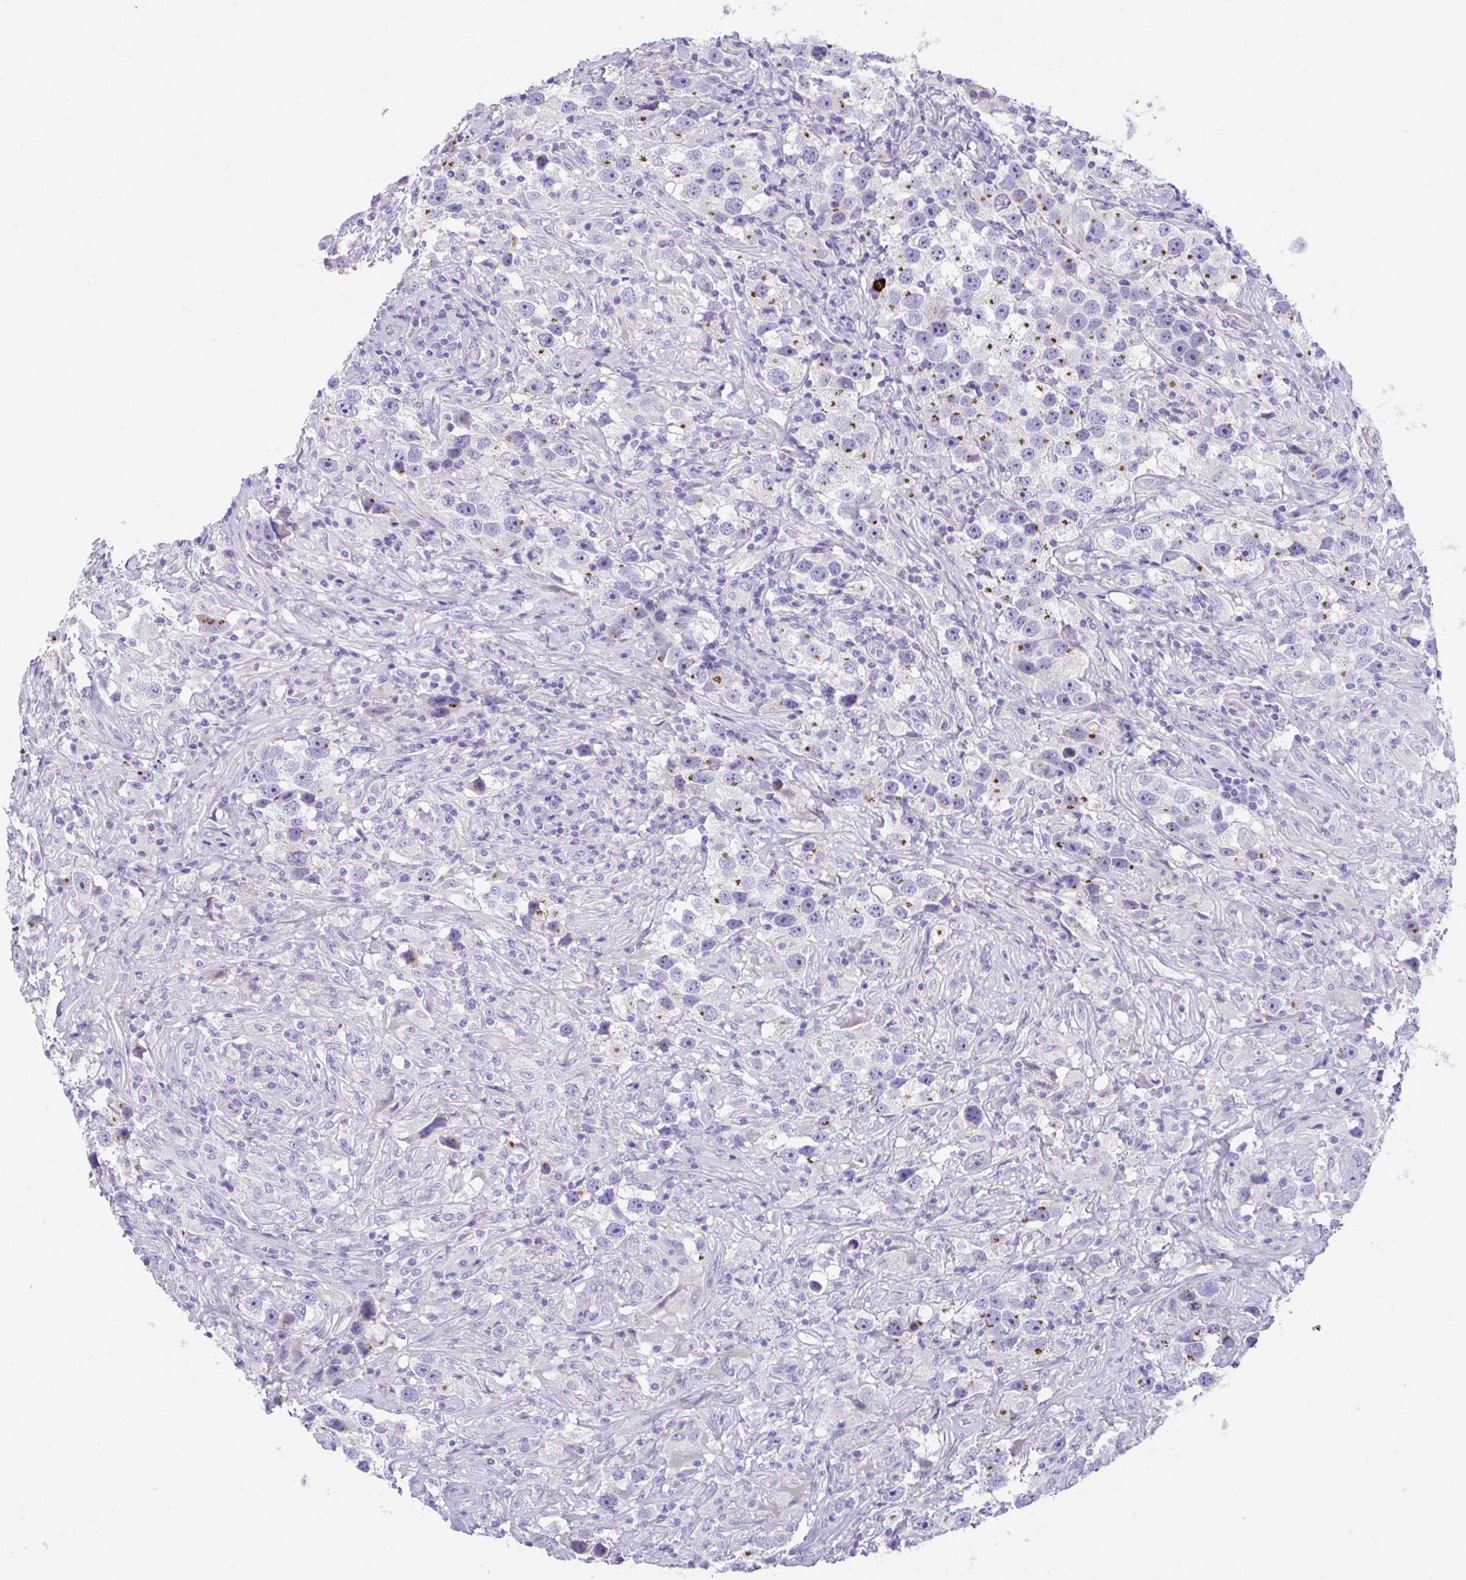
{"staining": {"intensity": "moderate", "quantity": ">75%", "location": "cytoplasmic/membranous"}, "tissue": "testis cancer", "cell_type": "Tumor cells", "image_type": "cancer", "snomed": [{"axis": "morphology", "description": "Seminoma, NOS"}, {"axis": "topography", "description": "Testis"}], "caption": "Testis seminoma was stained to show a protein in brown. There is medium levels of moderate cytoplasmic/membranous positivity in about >75% of tumor cells.", "gene": "SLC16A6", "patient": {"sex": "male", "age": 49}}